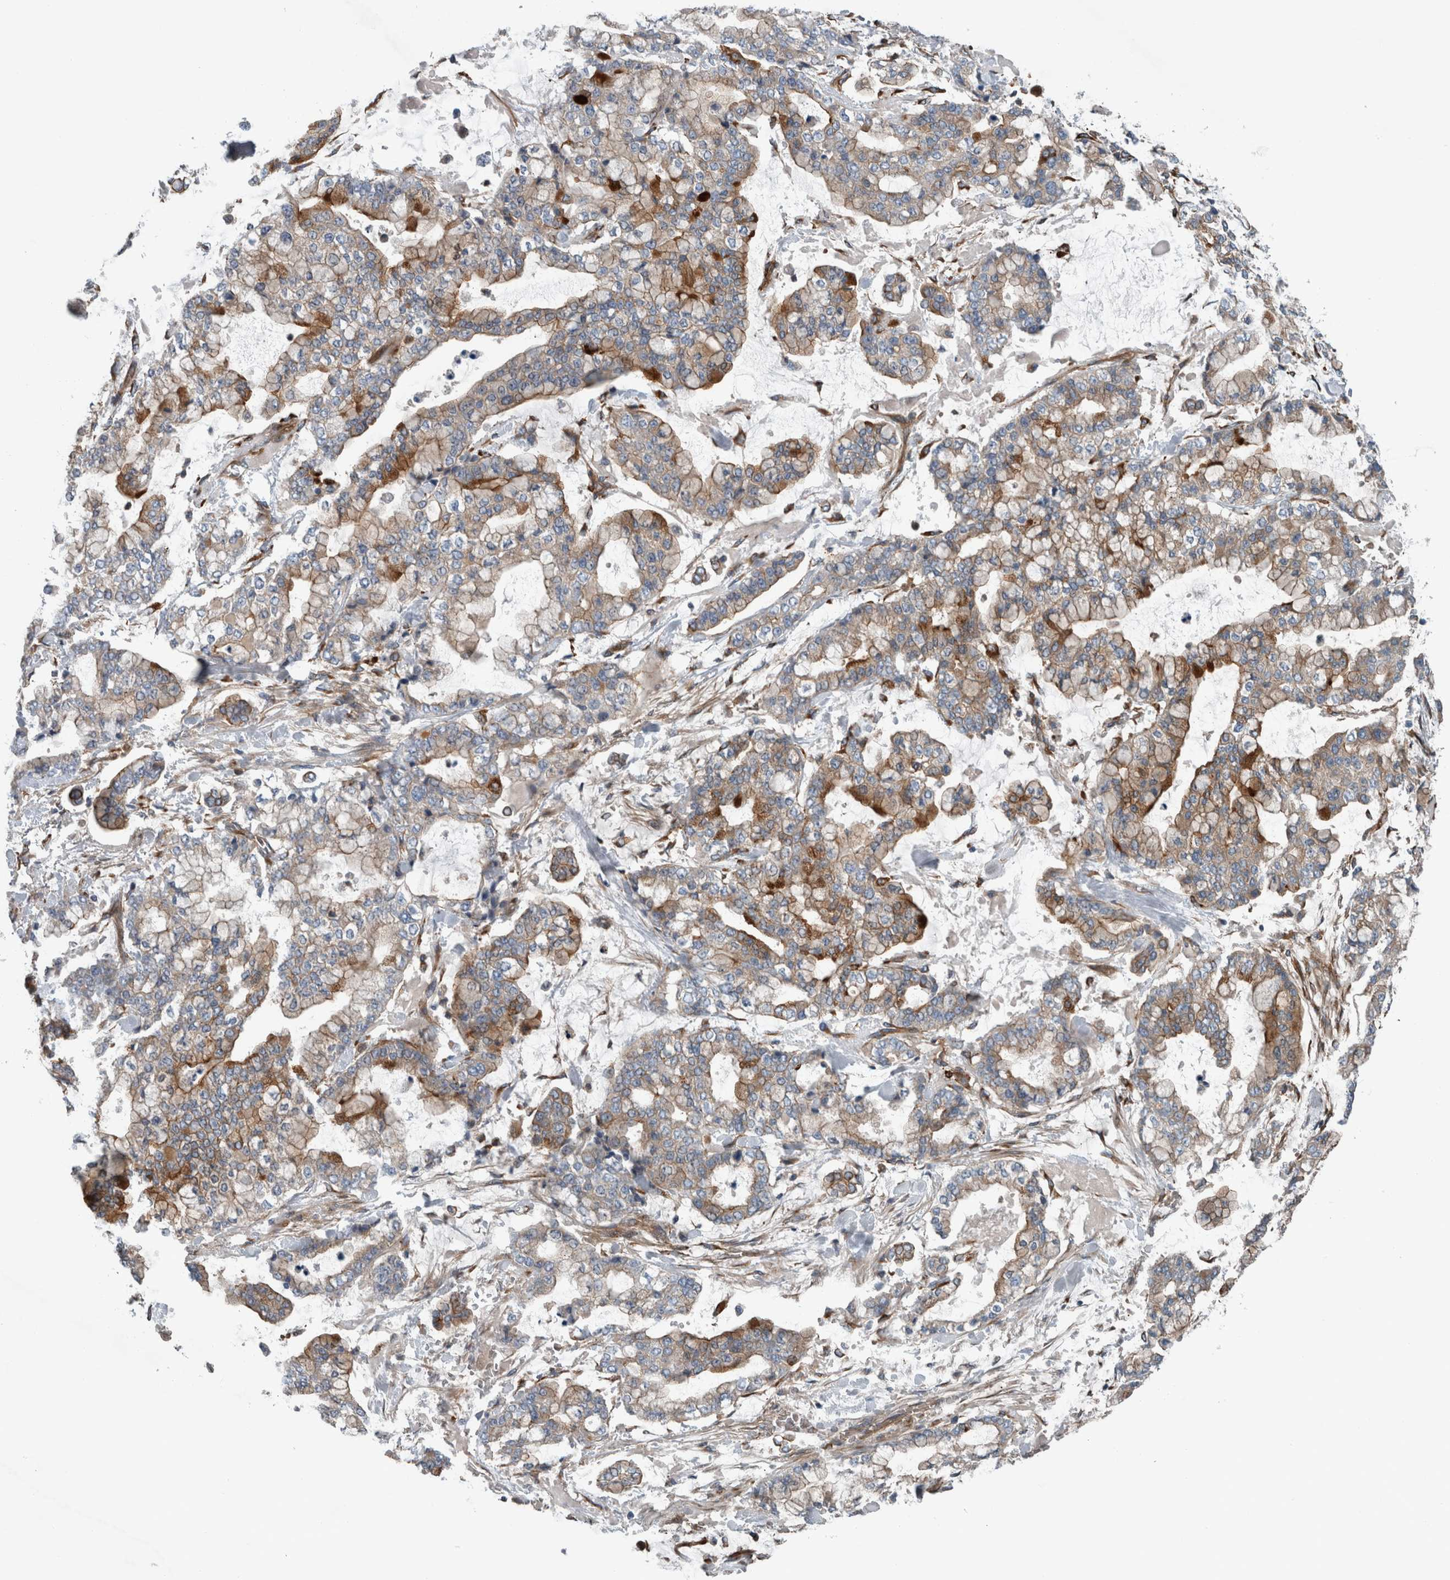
{"staining": {"intensity": "strong", "quantity": "<25%", "location": "cytoplasmic/membranous"}, "tissue": "stomach cancer", "cell_type": "Tumor cells", "image_type": "cancer", "snomed": [{"axis": "morphology", "description": "Normal tissue, NOS"}, {"axis": "morphology", "description": "Adenocarcinoma, NOS"}, {"axis": "topography", "description": "Stomach, upper"}, {"axis": "topography", "description": "Stomach"}], "caption": "A high-resolution photomicrograph shows immunohistochemistry (IHC) staining of stomach adenocarcinoma, which demonstrates strong cytoplasmic/membranous positivity in about <25% of tumor cells.", "gene": "GLT8D2", "patient": {"sex": "male", "age": 76}}